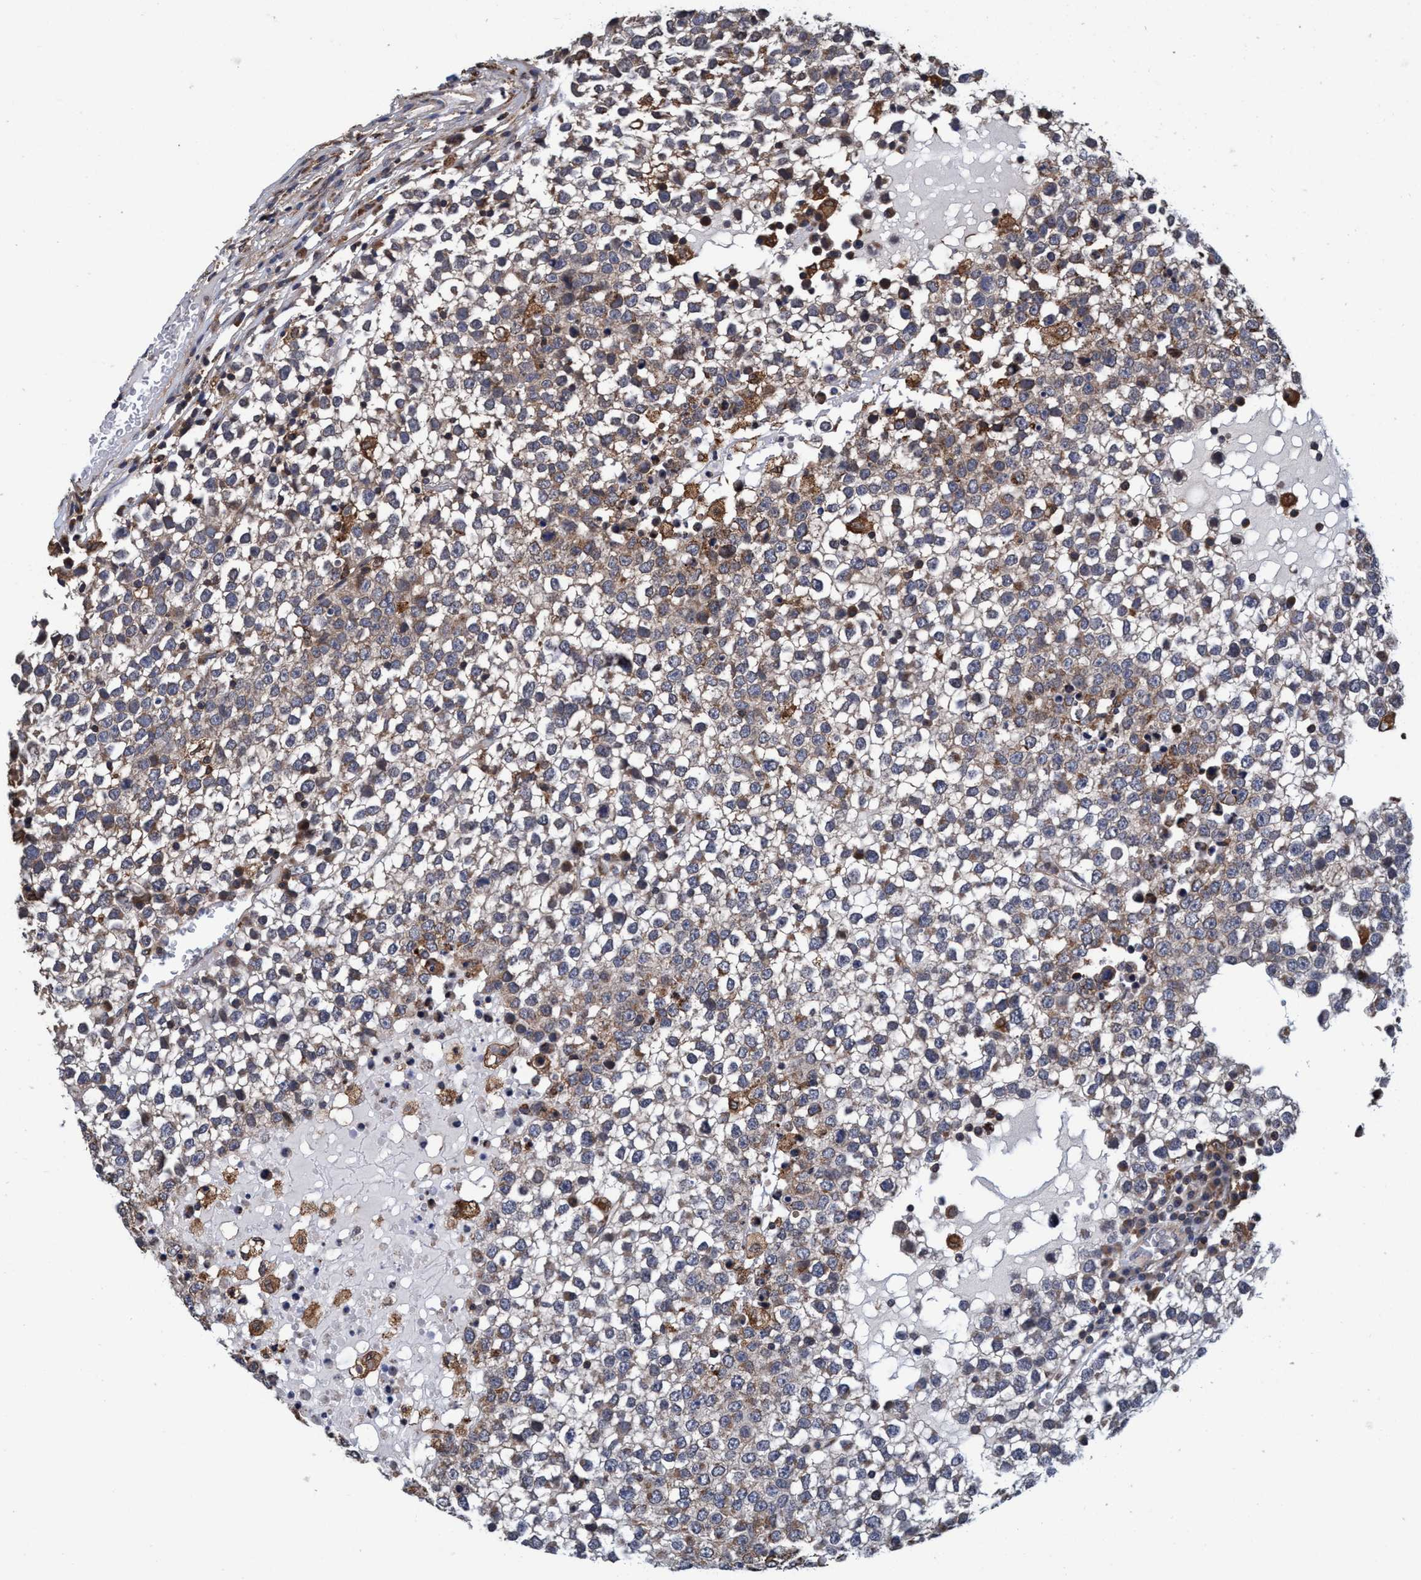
{"staining": {"intensity": "moderate", "quantity": ">75%", "location": "cytoplasmic/membranous"}, "tissue": "testis cancer", "cell_type": "Tumor cells", "image_type": "cancer", "snomed": [{"axis": "morphology", "description": "Seminoma, NOS"}, {"axis": "topography", "description": "Testis"}], "caption": "Testis cancer (seminoma) stained with immunohistochemistry (IHC) shows moderate cytoplasmic/membranous expression in about >75% of tumor cells. (Brightfield microscopy of DAB IHC at high magnification).", "gene": "CALCOCO2", "patient": {"sex": "male", "age": 65}}